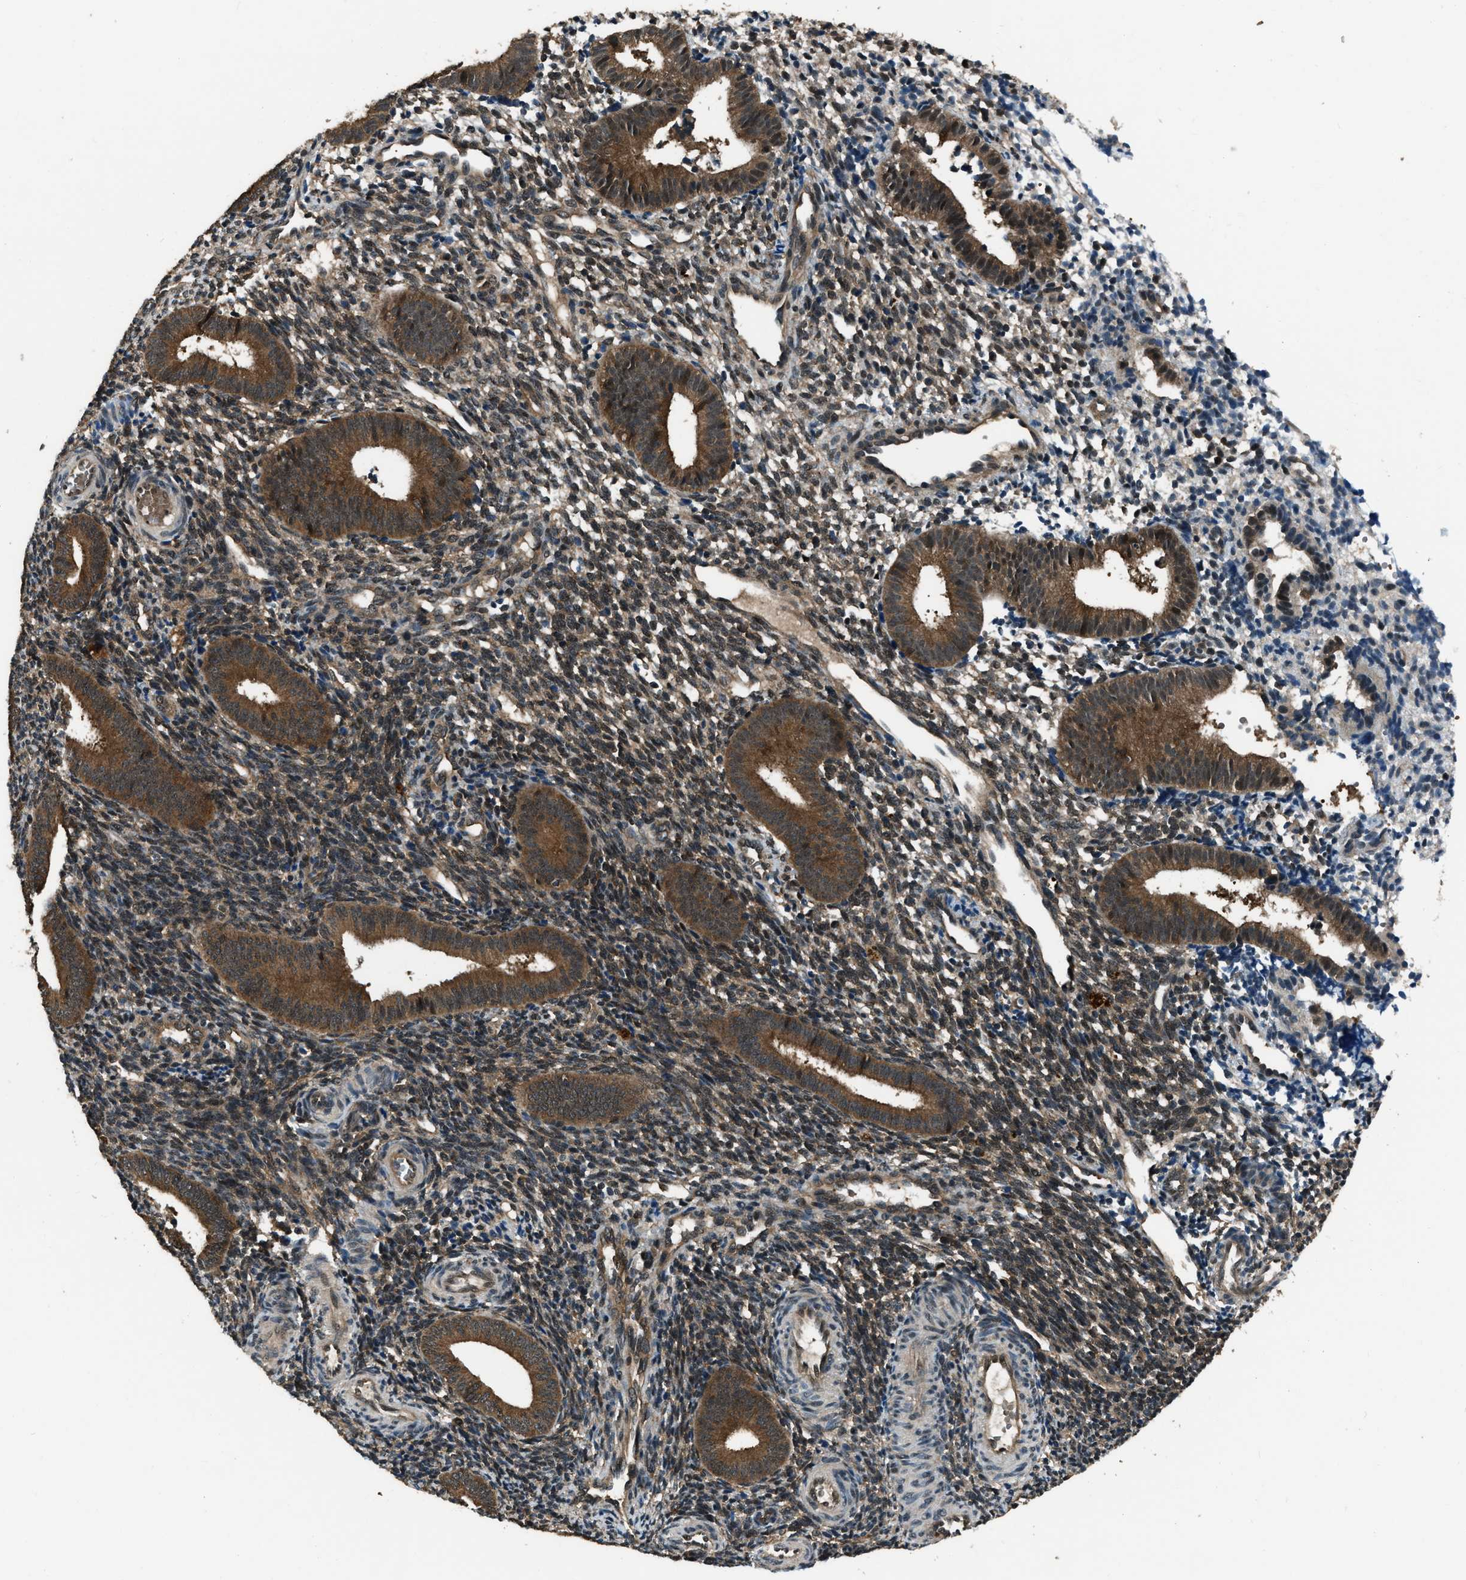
{"staining": {"intensity": "moderate", "quantity": ">75%", "location": "cytoplasmic/membranous,nuclear"}, "tissue": "endometrium", "cell_type": "Cells in endometrial stroma", "image_type": "normal", "snomed": [{"axis": "morphology", "description": "Normal tissue, NOS"}, {"axis": "topography", "description": "Uterus"}, {"axis": "topography", "description": "Endometrium"}], "caption": "IHC micrograph of normal endometrium: endometrium stained using immunohistochemistry reveals medium levels of moderate protein expression localized specifically in the cytoplasmic/membranous,nuclear of cells in endometrial stroma, appearing as a cytoplasmic/membranous,nuclear brown color.", "gene": "NUDCD3", "patient": {"sex": "female", "age": 33}}